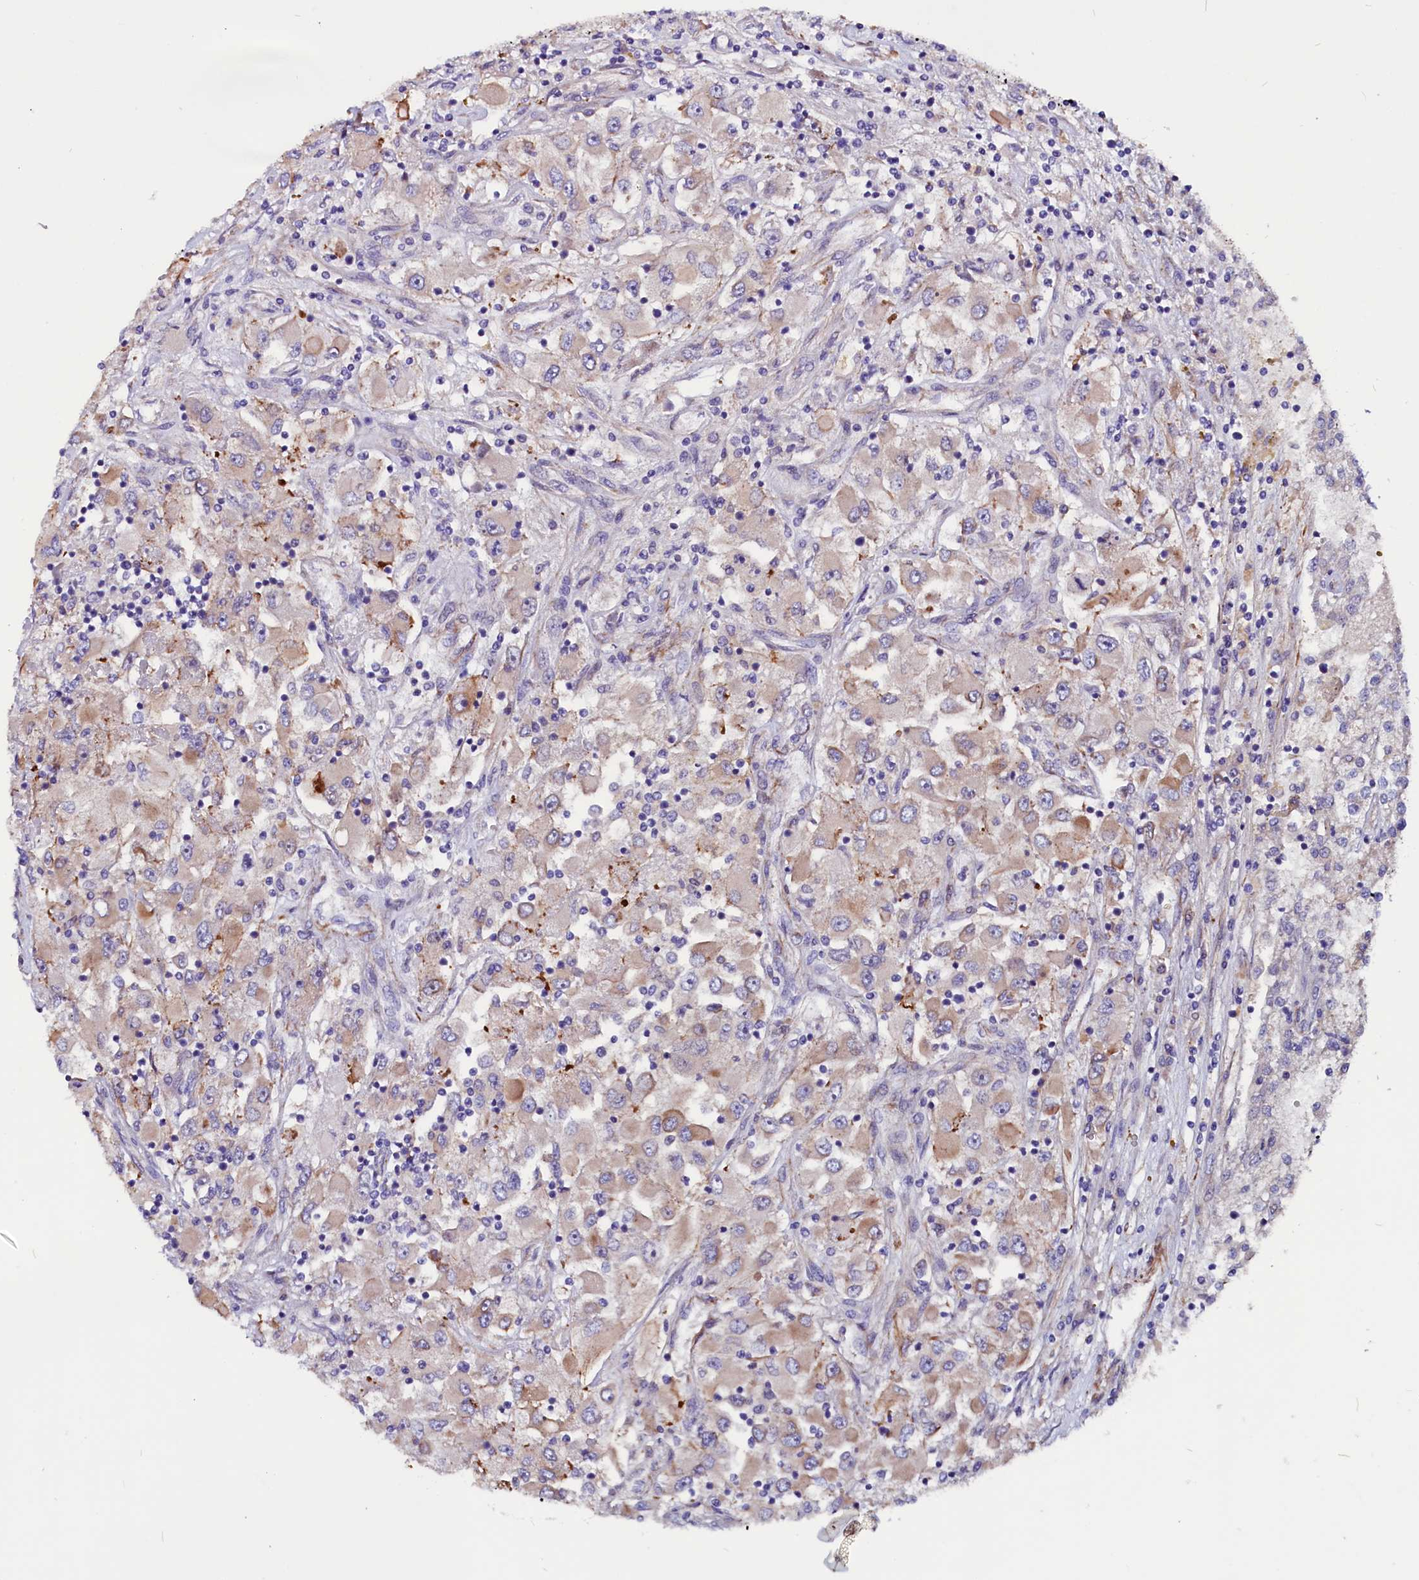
{"staining": {"intensity": "weak", "quantity": "<25%", "location": "cytoplasmic/membranous"}, "tissue": "renal cancer", "cell_type": "Tumor cells", "image_type": "cancer", "snomed": [{"axis": "morphology", "description": "Adenocarcinoma, NOS"}, {"axis": "topography", "description": "Kidney"}], "caption": "Tumor cells show no significant expression in renal cancer (adenocarcinoma). (Immunohistochemistry (ihc), brightfield microscopy, high magnification).", "gene": "ZNF749", "patient": {"sex": "female", "age": 52}}